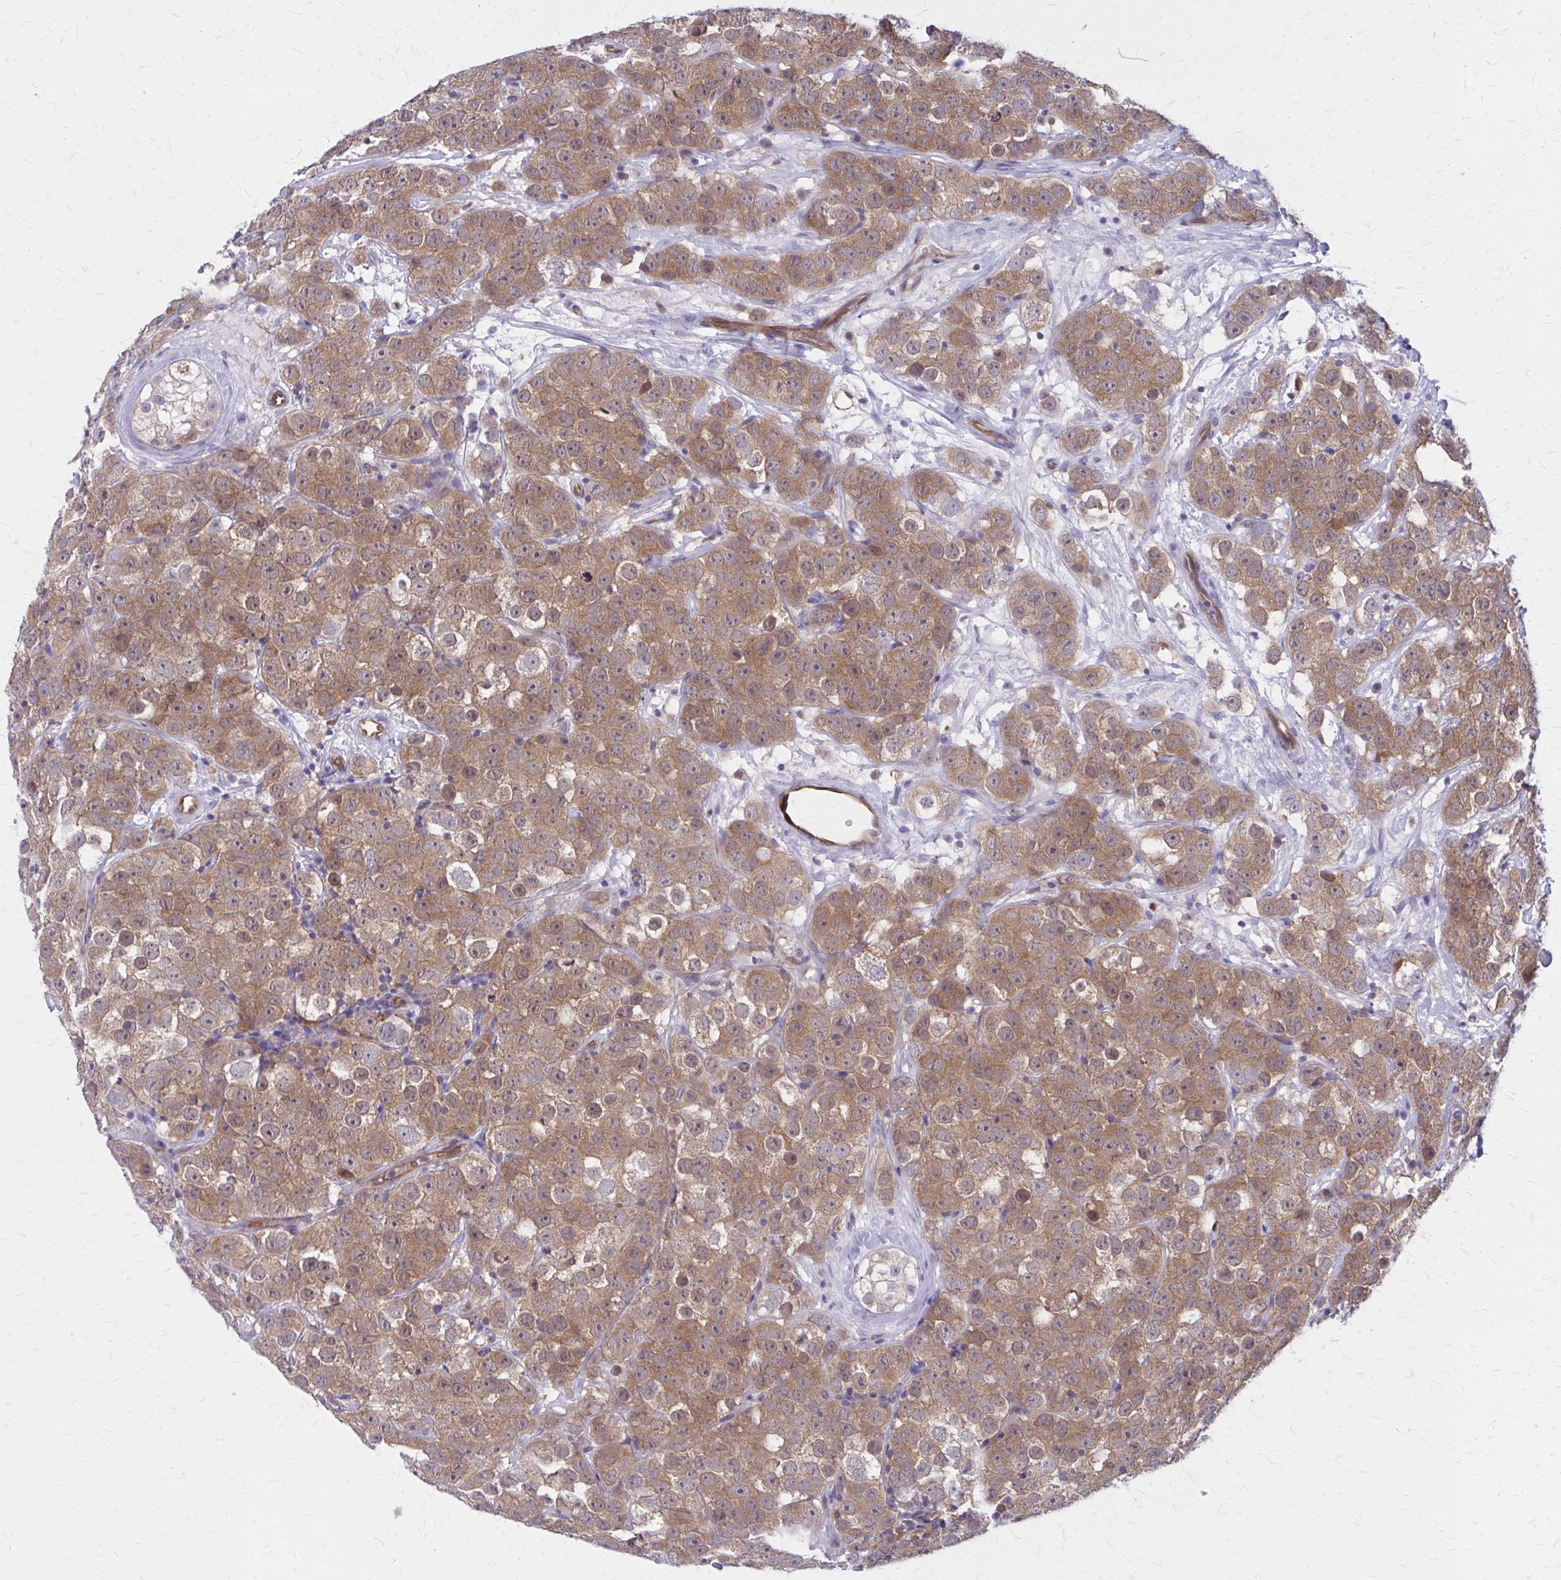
{"staining": {"intensity": "moderate", "quantity": ">75%", "location": "cytoplasmic/membranous,nuclear"}, "tissue": "testis cancer", "cell_type": "Tumor cells", "image_type": "cancer", "snomed": [{"axis": "morphology", "description": "Seminoma, NOS"}, {"axis": "topography", "description": "Testis"}], "caption": "This is an image of immunohistochemistry (IHC) staining of testis cancer (seminoma), which shows moderate positivity in the cytoplasmic/membranous and nuclear of tumor cells.", "gene": "CLIC2", "patient": {"sex": "male", "age": 28}}